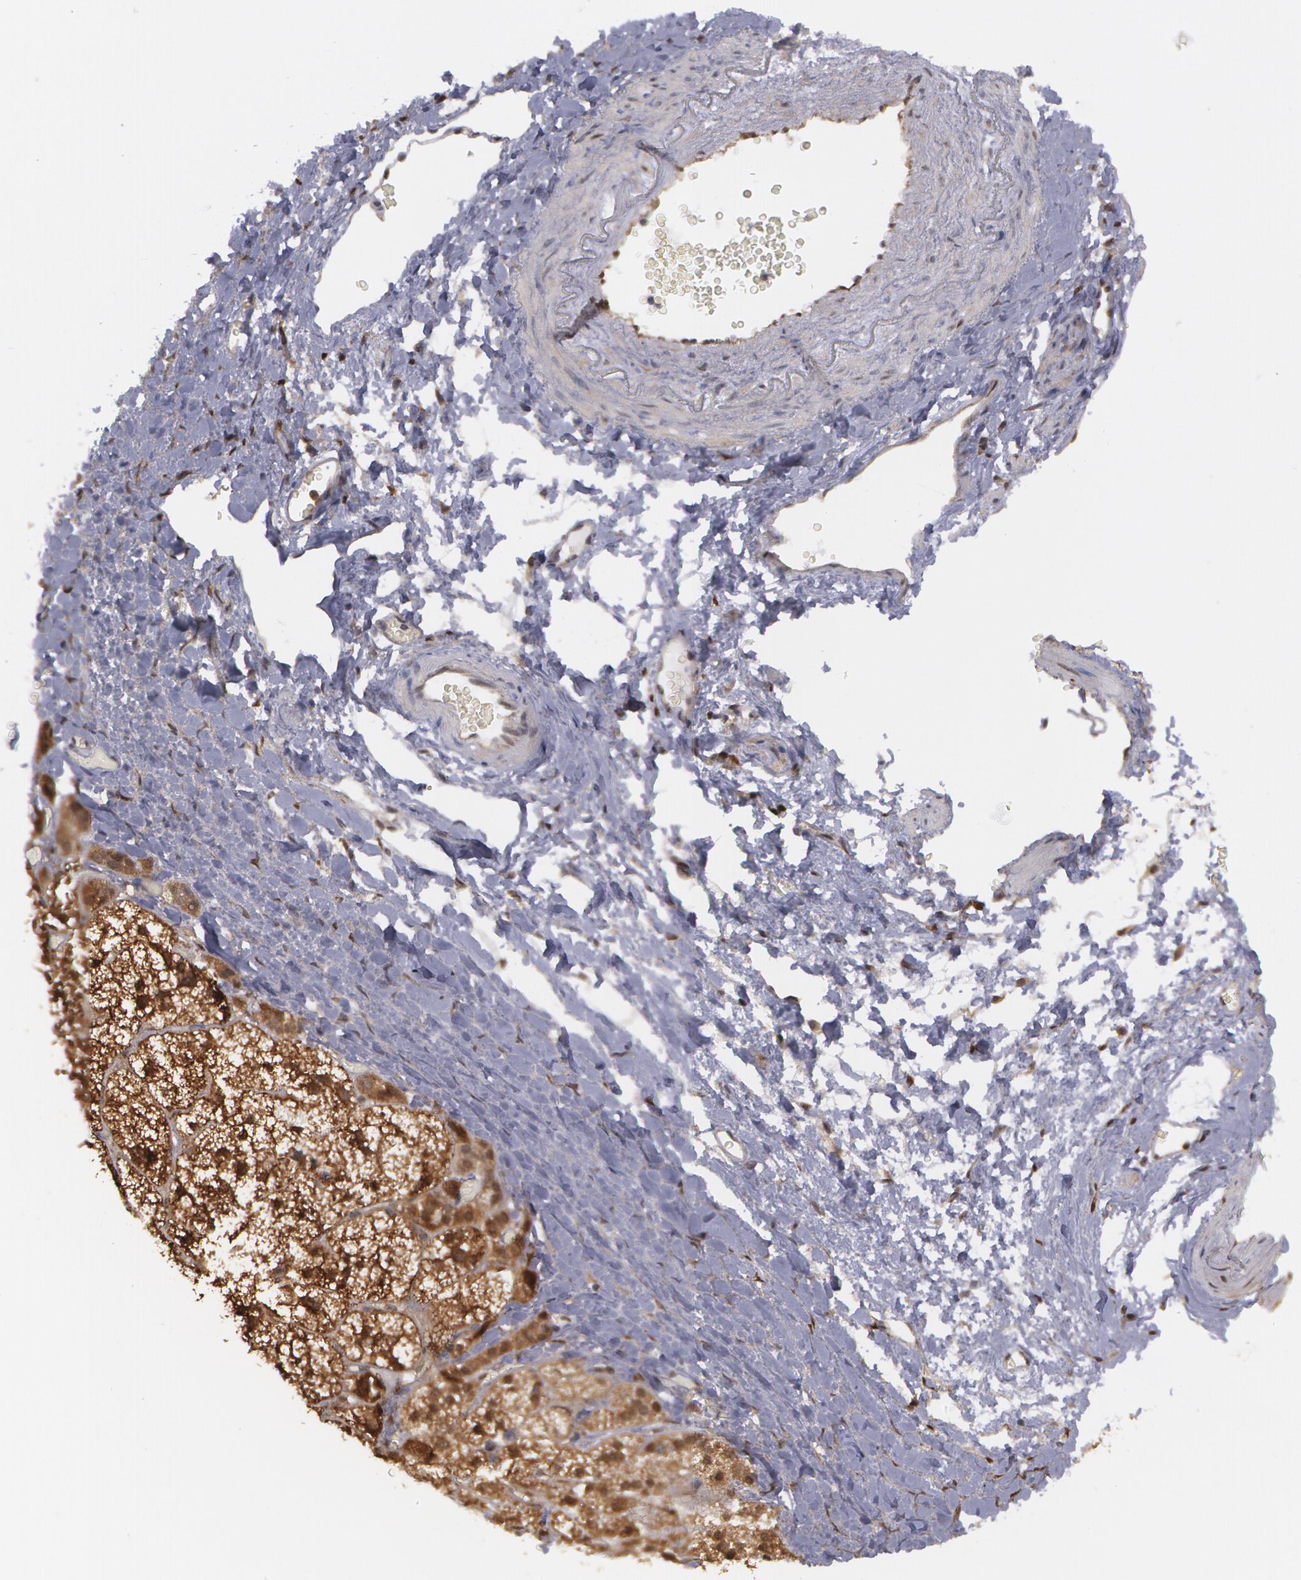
{"staining": {"intensity": "strong", "quantity": ">75%", "location": "cytoplasmic/membranous,nuclear"}, "tissue": "adrenal gland", "cell_type": "Glandular cells", "image_type": "normal", "snomed": [{"axis": "morphology", "description": "Normal tissue, NOS"}, {"axis": "topography", "description": "Adrenal gland"}], "caption": "Immunohistochemical staining of benign human adrenal gland exhibits strong cytoplasmic/membranous,nuclear protein expression in about >75% of glandular cells. (IHC, brightfield microscopy, high magnification).", "gene": "TXNRD1", "patient": {"sex": "female", "age": 60}}